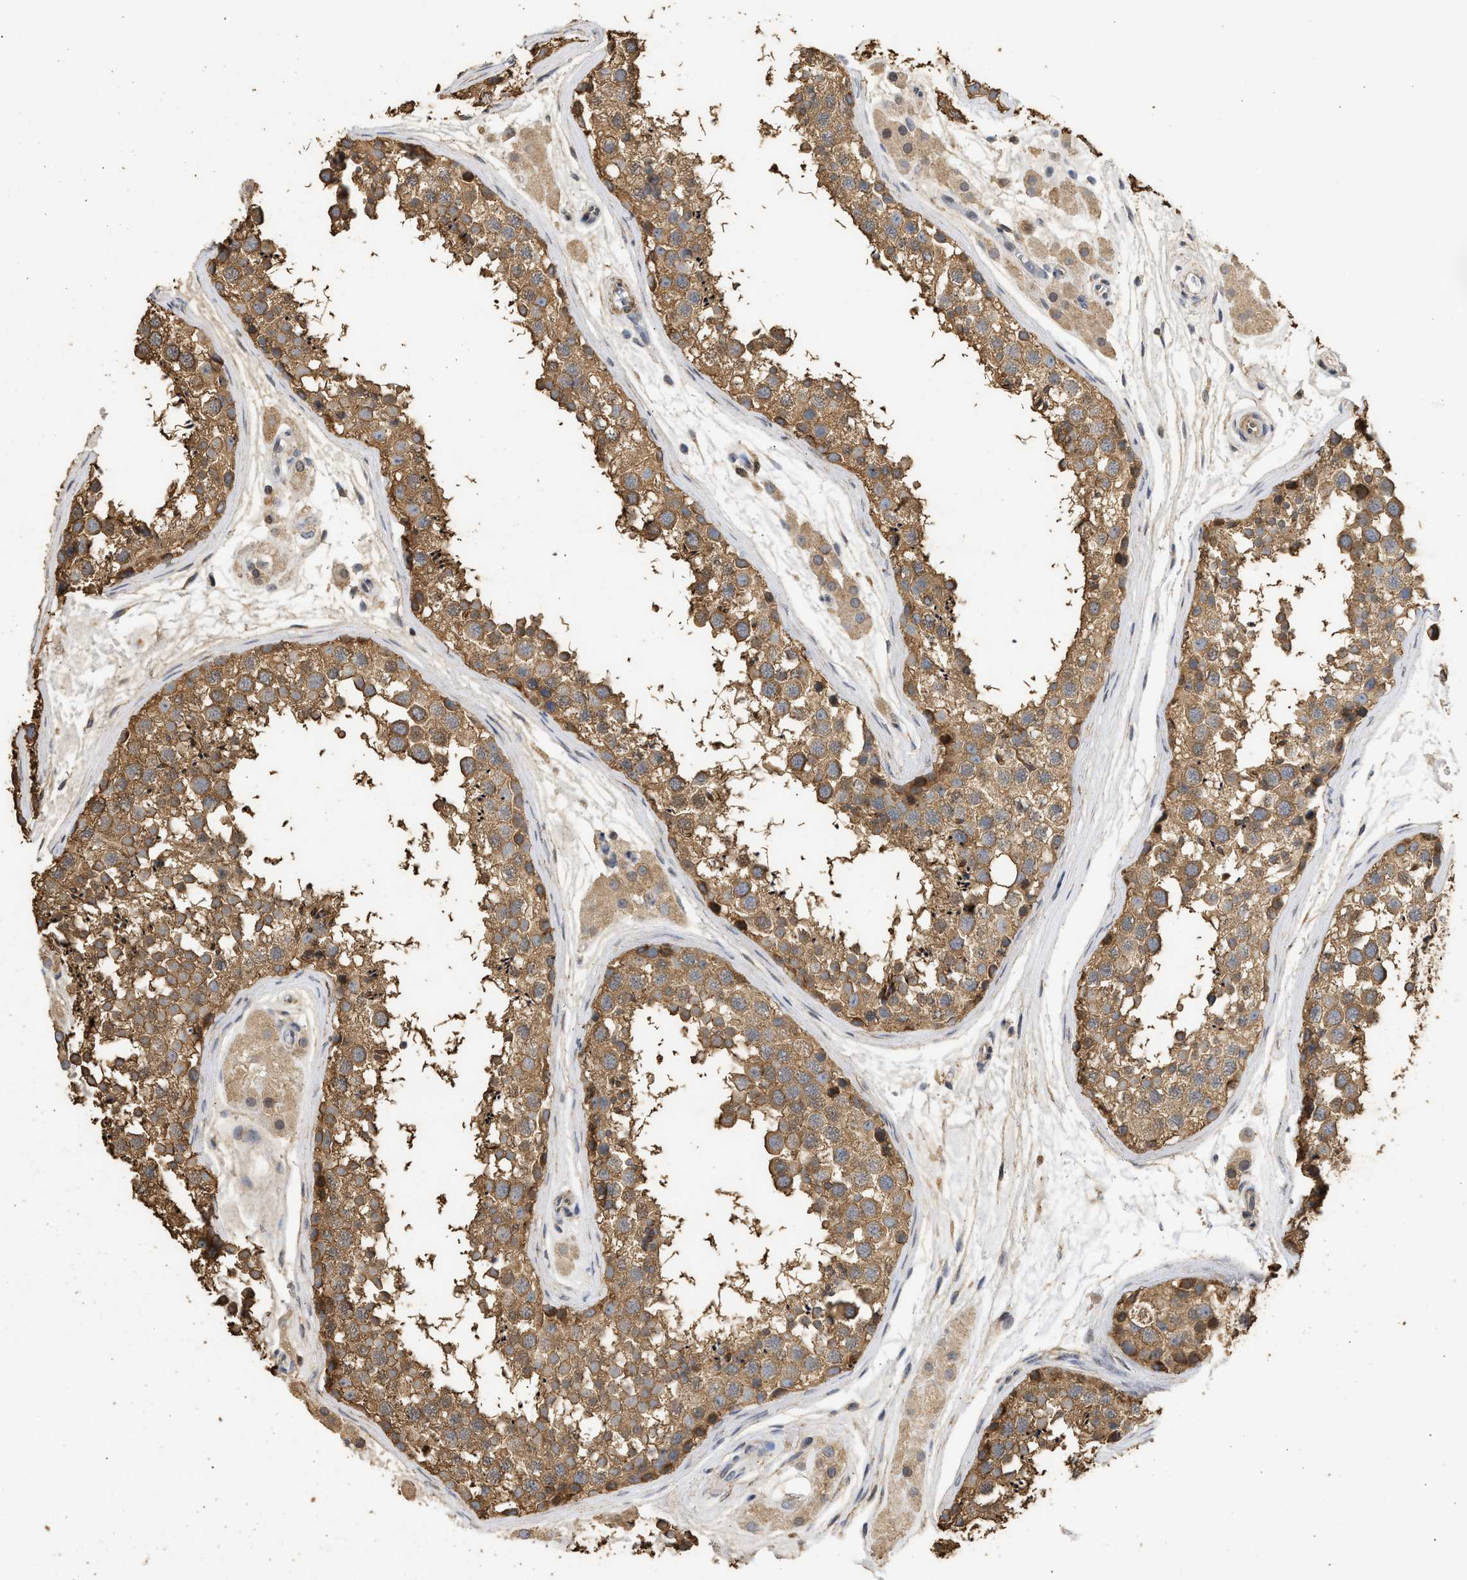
{"staining": {"intensity": "moderate", "quantity": ">75%", "location": "cytoplasmic/membranous"}, "tissue": "testis", "cell_type": "Cells in seminiferous ducts", "image_type": "normal", "snomed": [{"axis": "morphology", "description": "Normal tissue, NOS"}, {"axis": "topography", "description": "Testis"}], "caption": "Immunohistochemistry (IHC) (DAB (3,3'-diaminobenzidine)) staining of normal human testis displays moderate cytoplasmic/membranous protein expression in about >75% of cells in seminiferous ducts.", "gene": "ENSG00000142539", "patient": {"sex": "male", "age": 56}}